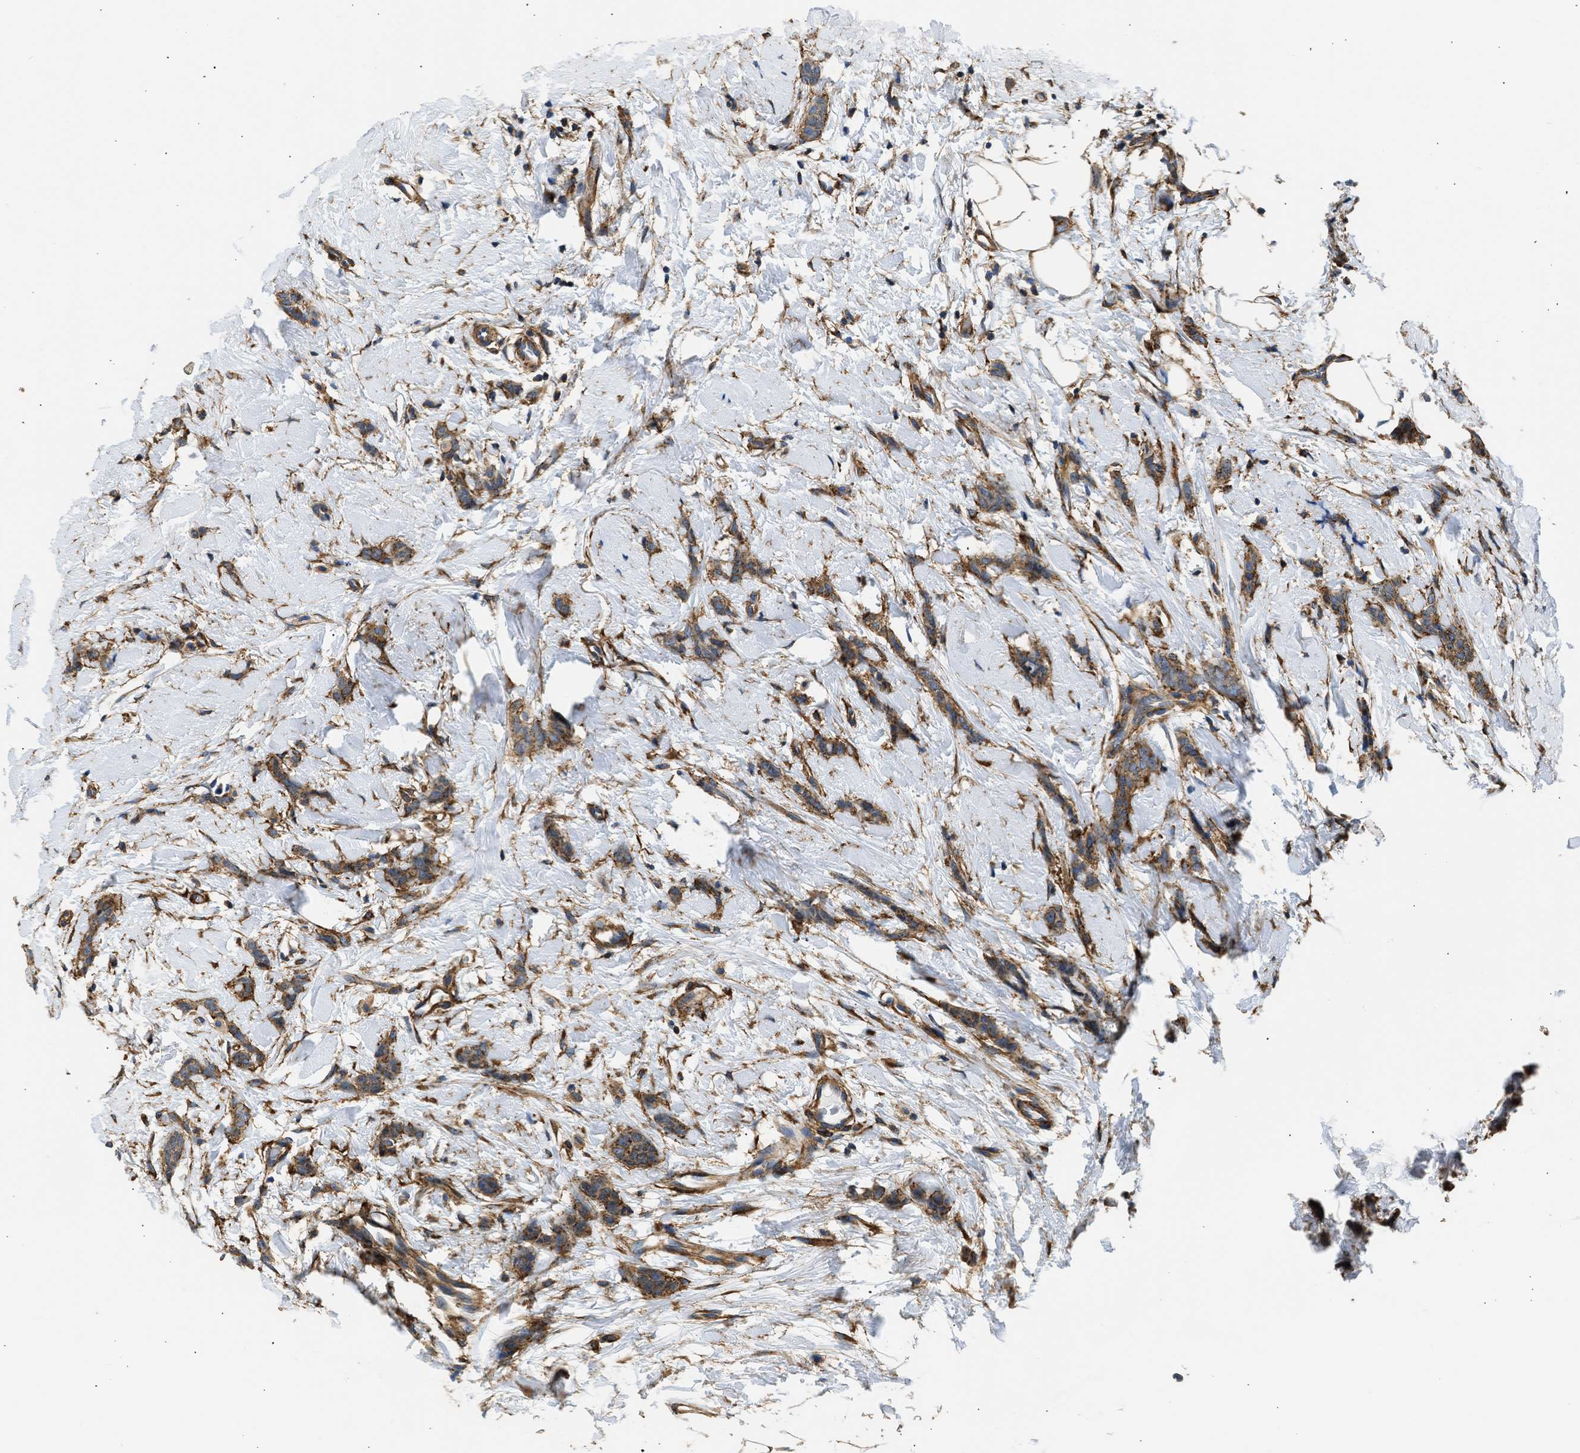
{"staining": {"intensity": "moderate", "quantity": ">75%", "location": "cytoplasmic/membranous"}, "tissue": "breast cancer", "cell_type": "Tumor cells", "image_type": "cancer", "snomed": [{"axis": "morphology", "description": "Lobular carcinoma"}, {"axis": "topography", "description": "Skin"}, {"axis": "topography", "description": "Breast"}], "caption": "This histopathology image exhibits breast lobular carcinoma stained with IHC to label a protein in brown. The cytoplasmic/membranous of tumor cells show moderate positivity for the protein. Nuclei are counter-stained blue.", "gene": "SEPTIN2", "patient": {"sex": "female", "age": 46}}